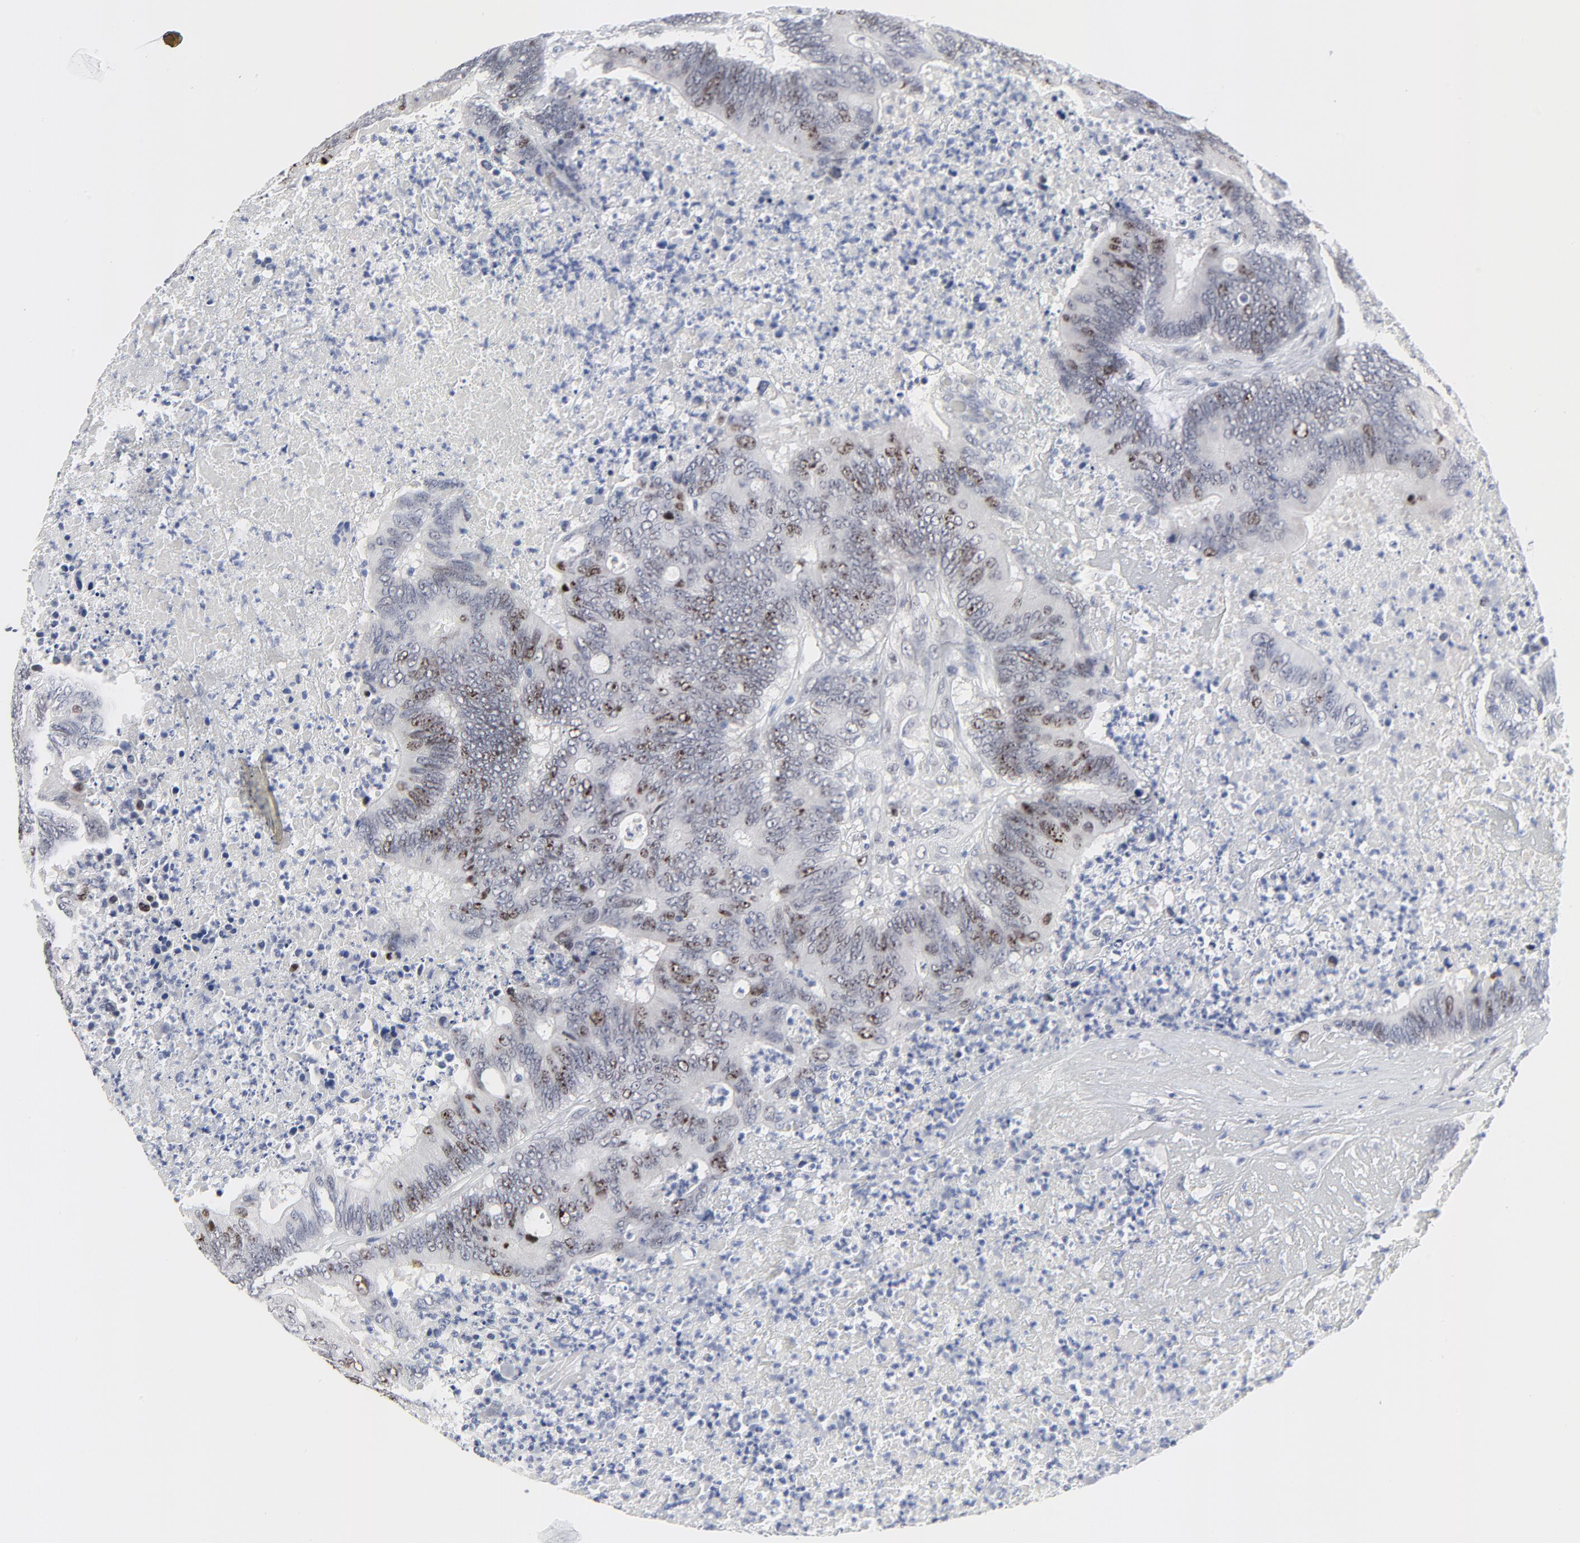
{"staining": {"intensity": "moderate", "quantity": "25%-75%", "location": "nuclear"}, "tissue": "colorectal cancer", "cell_type": "Tumor cells", "image_type": "cancer", "snomed": [{"axis": "morphology", "description": "Adenocarcinoma, NOS"}, {"axis": "topography", "description": "Colon"}], "caption": "The histopathology image reveals a brown stain indicating the presence of a protein in the nuclear of tumor cells in colorectal cancer.", "gene": "ZNF589", "patient": {"sex": "male", "age": 65}}